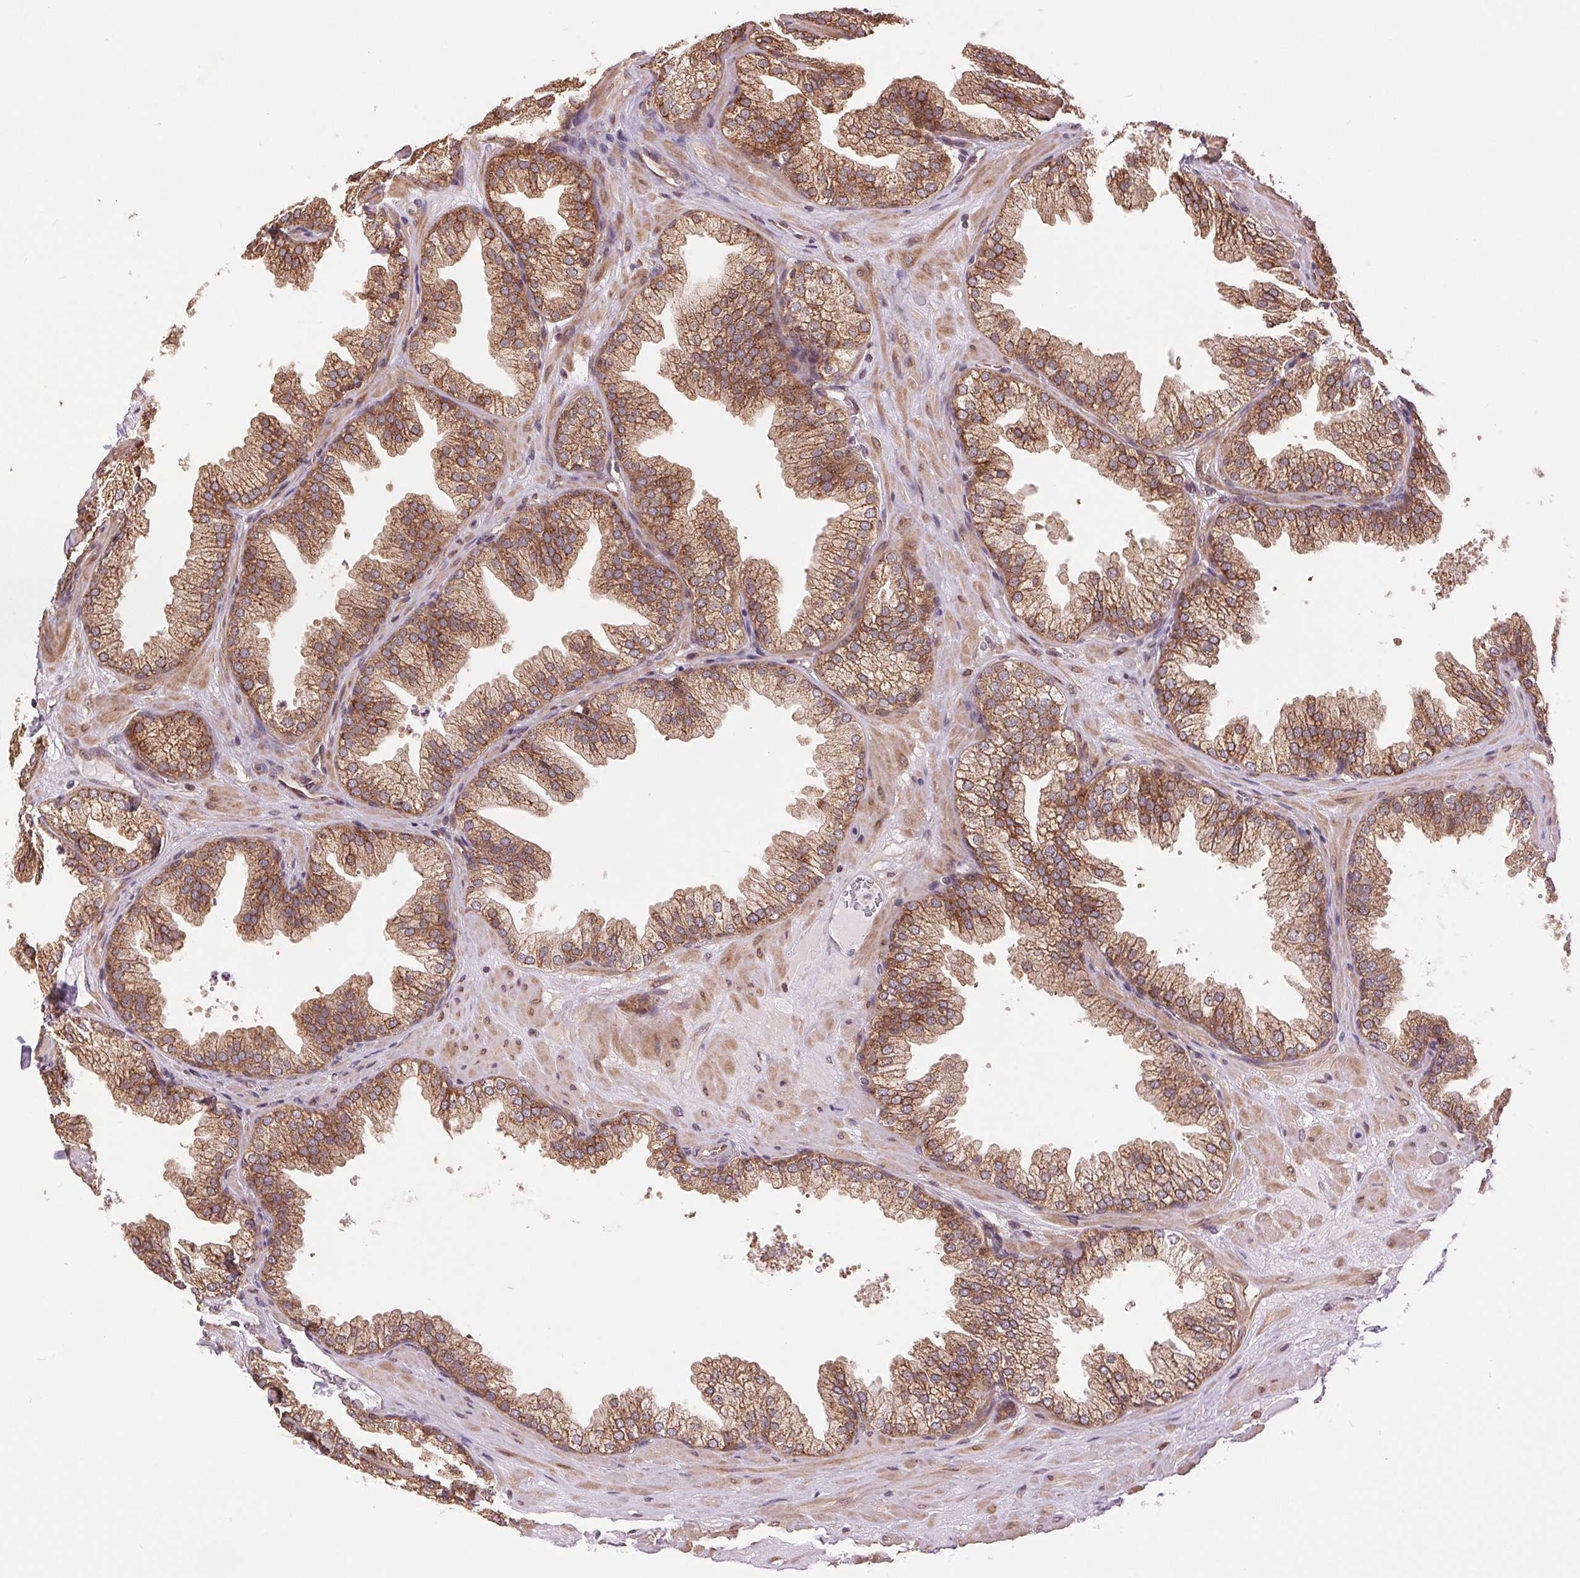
{"staining": {"intensity": "moderate", "quantity": ">75%", "location": "cytoplasmic/membranous"}, "tissue": "prostate", "cell_type": "Glandular cells", "image_type": "normal", "snomed": [{"axis": "morphology", "description": "Normal tissue, NOS"}, {"axis": "topography", "description": "Prostate"}], "caption": "Moderate cytoplasmic/membranous positivity is present in approximately >75% of glandular cells in unremarkable prostate. Nuclei are stained in blue.", "gene": "BTF3L4", "patient": {"sex": "male", "age": 37}}